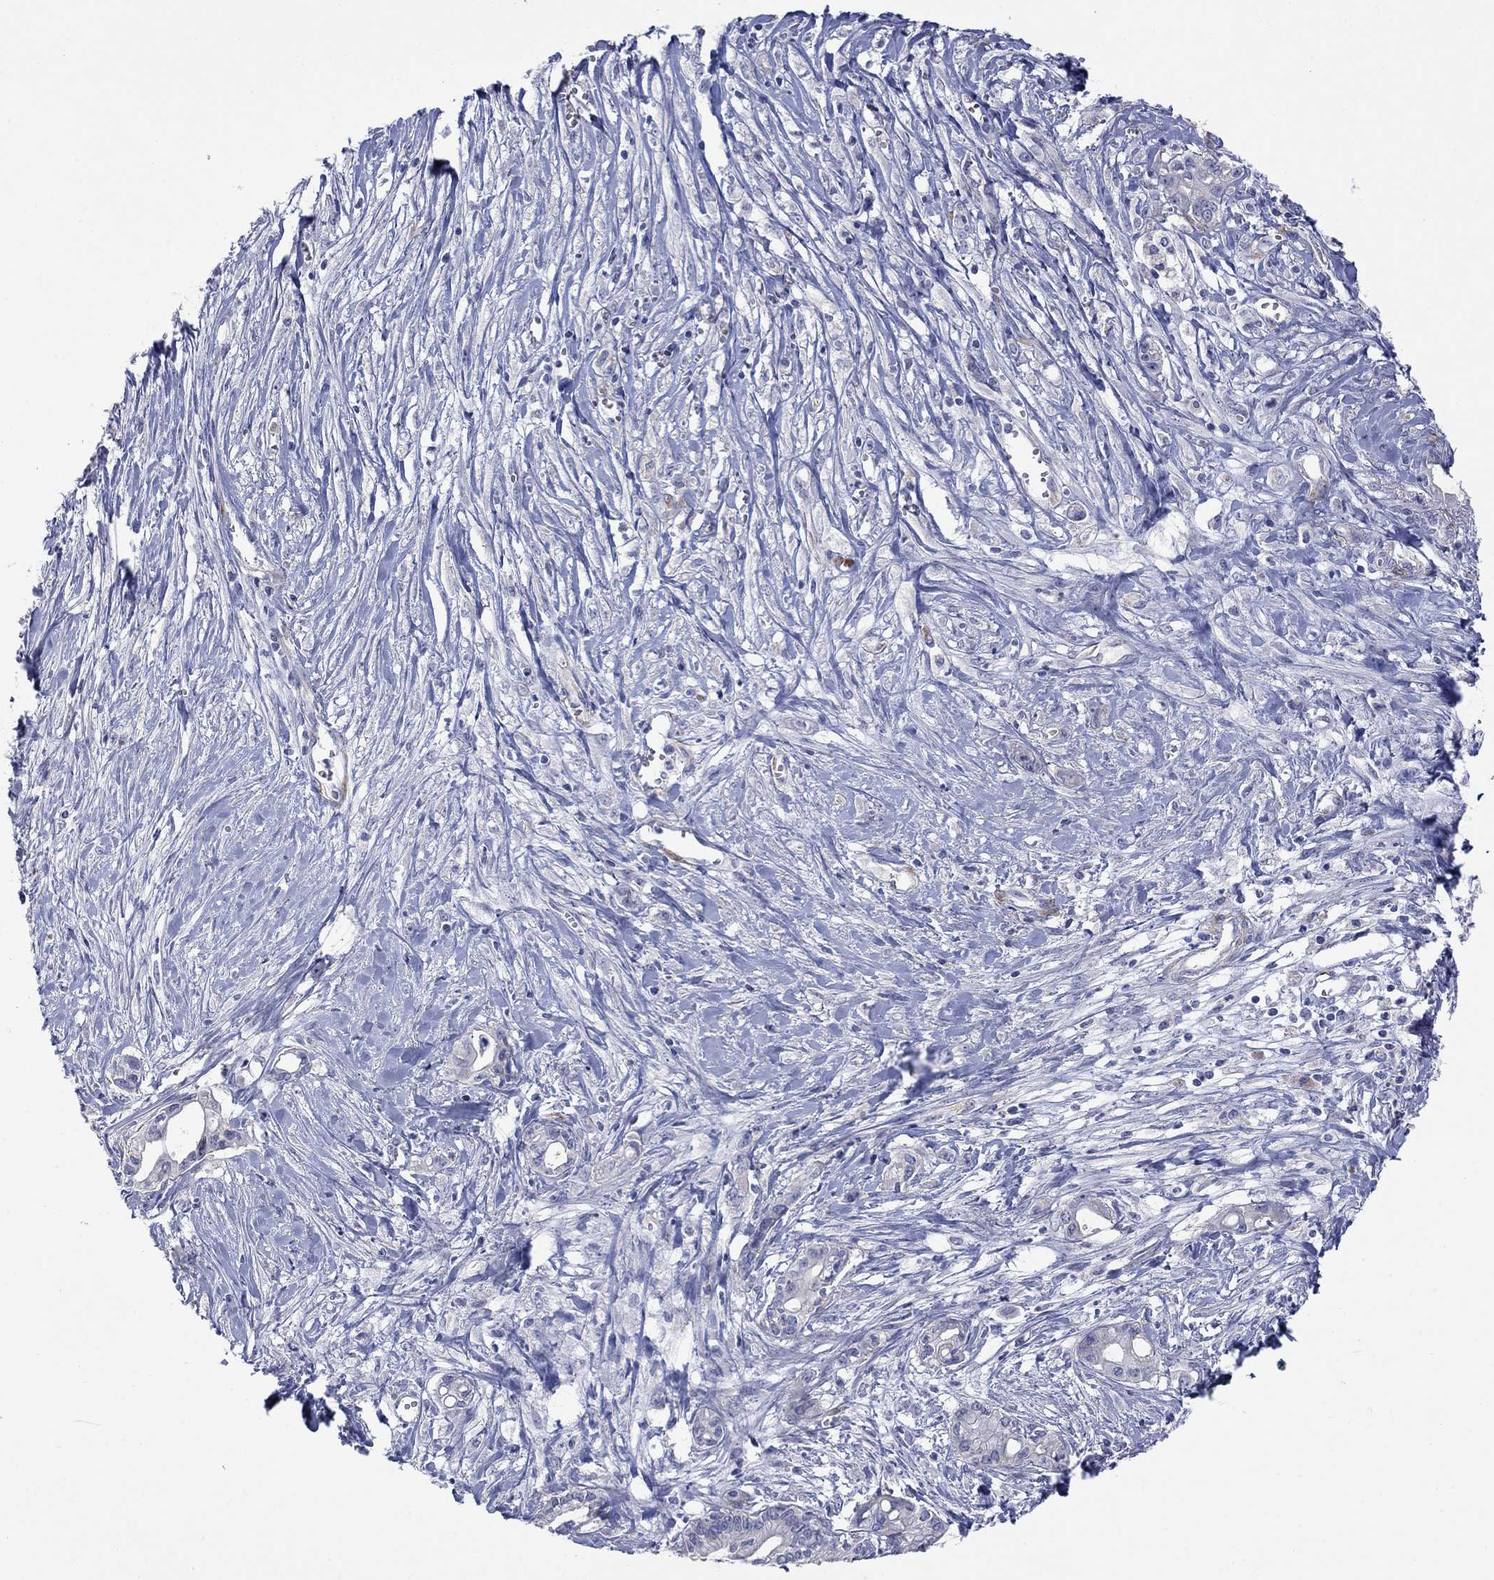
{"staining": {"intensity": "negative", "quantity": "none", "location": "none"}, "tissue": "pancreatic cancer", "cell_type": "Tumor cells", "image_type": "cancer", "snomed": [{"axis": "morphology", "description": "Adenocarcinoma, NOS"}, {"axis": "topography", "description": "Pancreas"}], "caption": "High magnification brightfield microscopy of pancreatic adenocarcinoma stained with DAB (3,3'-diaminobenzidine) (brown) and counterstained with hematoxylin (blue): tumor cells show no significant staining.", "gene": "PTPRZ1", "patient": {"sex": "male", "age": 71}}